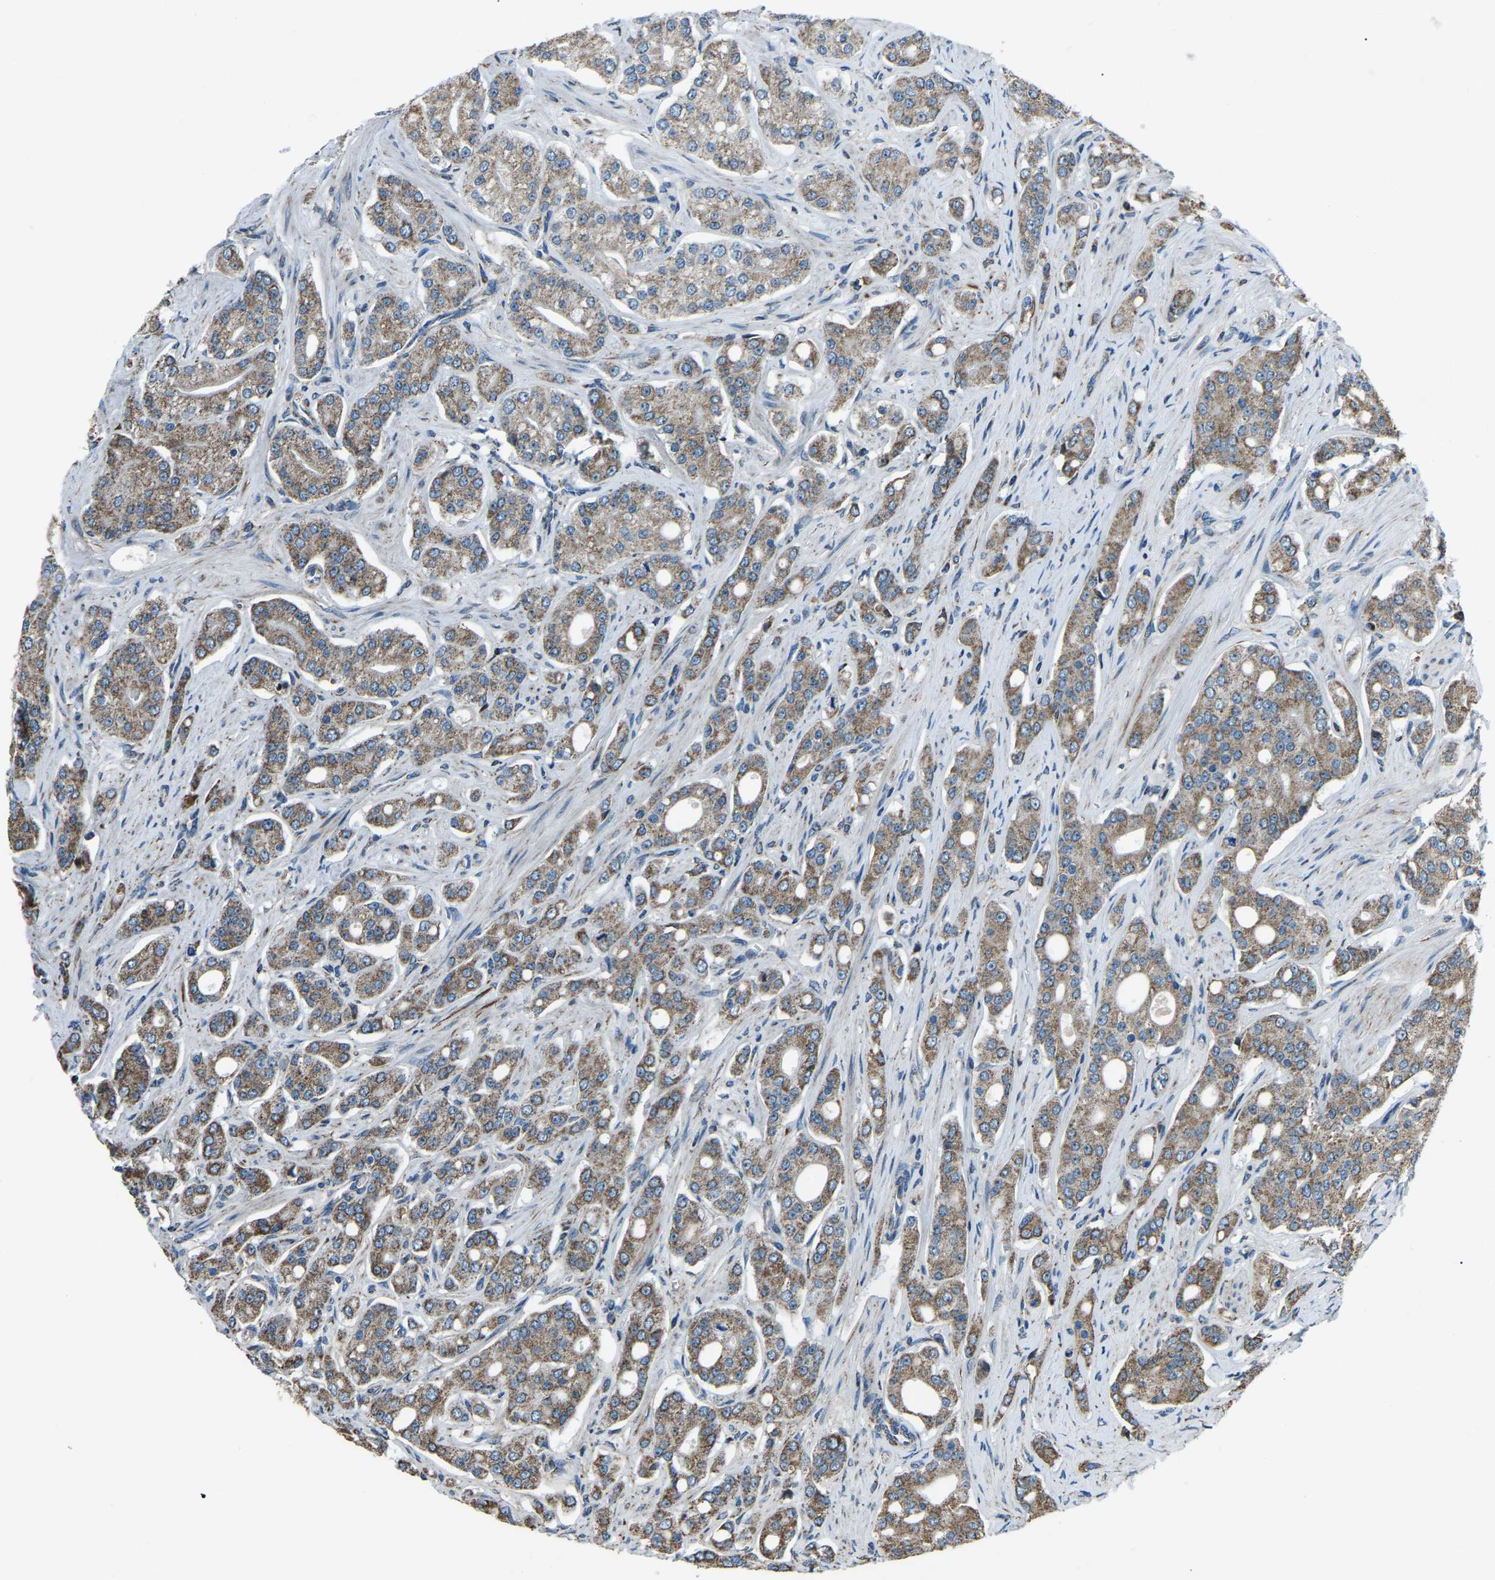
{"staining": {"intensity": "moderate", "quantity": ">75%", "location": "cytoplasmic/membranous"}, "tissue": "prostate cancer", "cell_type": "Tumor cells", "image_type": "cancer", "snomed": [{"axis": "morphology", "description": "Adenocarcinoma, High grade"}, {"axis": "topography", "description": "Prostate"}], "caption": "A medium amount of moderate cytoplasmic/membranous expression is present in about >75% of tumor cells in adenocarcinoma (high-grade) (prostate) tissue. Immunohistochemistry stains the protein of interest in brown and the nuclei are stained blue.", "gene": "RBM33", "patient": {"sex": "male", "age": 71}}